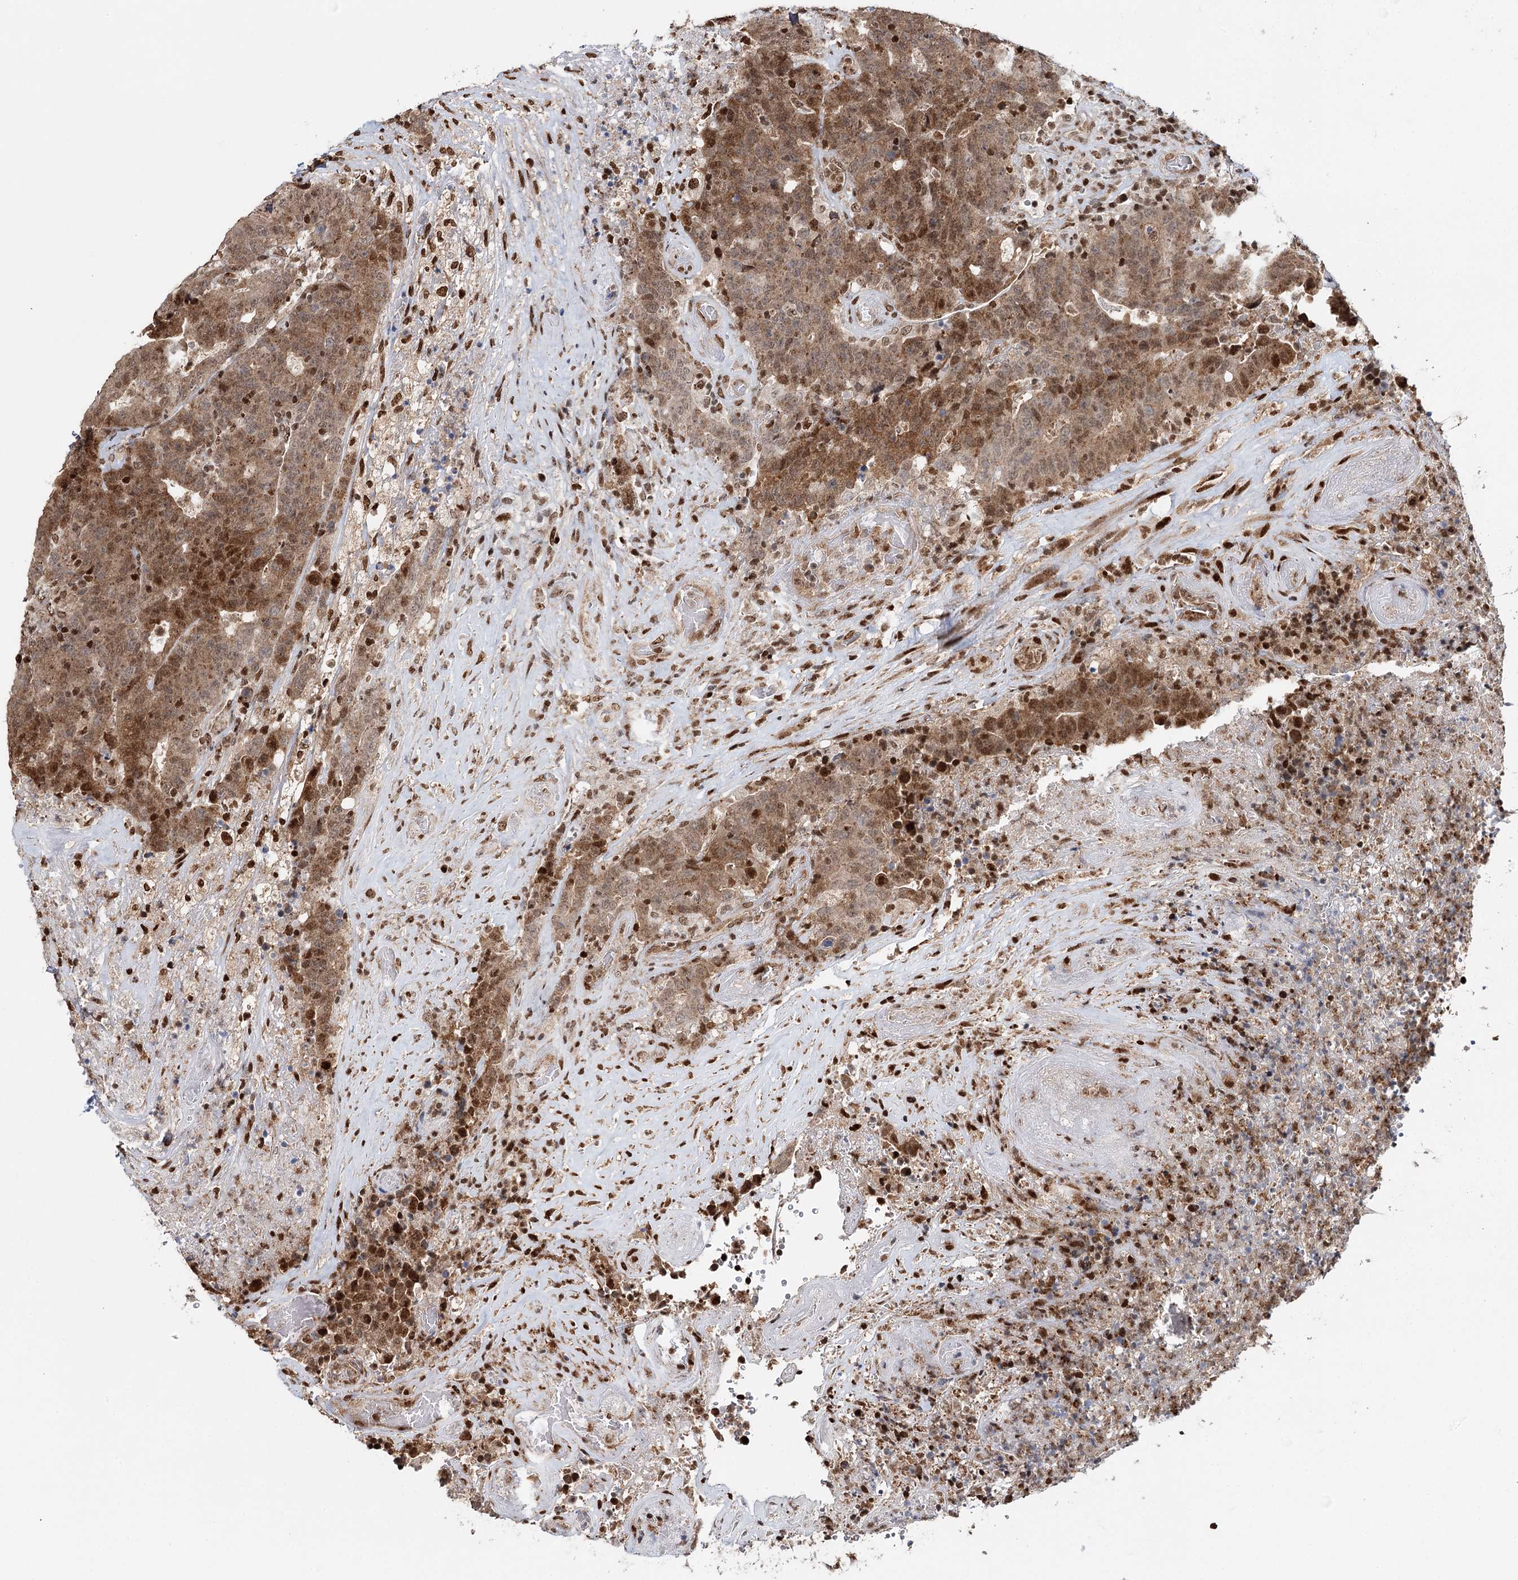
{"staining": {"intensity": "moderate", "quantity": ">75%", "location": "cytoplasmic/membranous,nuclear"}, "tissue": "colorectal cancer", "cell_type": "Tumor cells", "image_type": "cancer", "snomed": [{"axis": "morphology", "description": "Adenocarcinoma, NOS"}, {"axis": "topography", "description": "Colon"}], "caption": "Immunohistochemical staining of human colorectal cancer demonstrates moderate cytoplasmic/membranous and nuclear protein expression in about >75% of tumor cells. (DAB (3,3'-diaminobenzidine) IHC with brightfield microscopy, high magnification).", "gene": "RPS27A", "patient": {"sex": "female", "age": 75}}